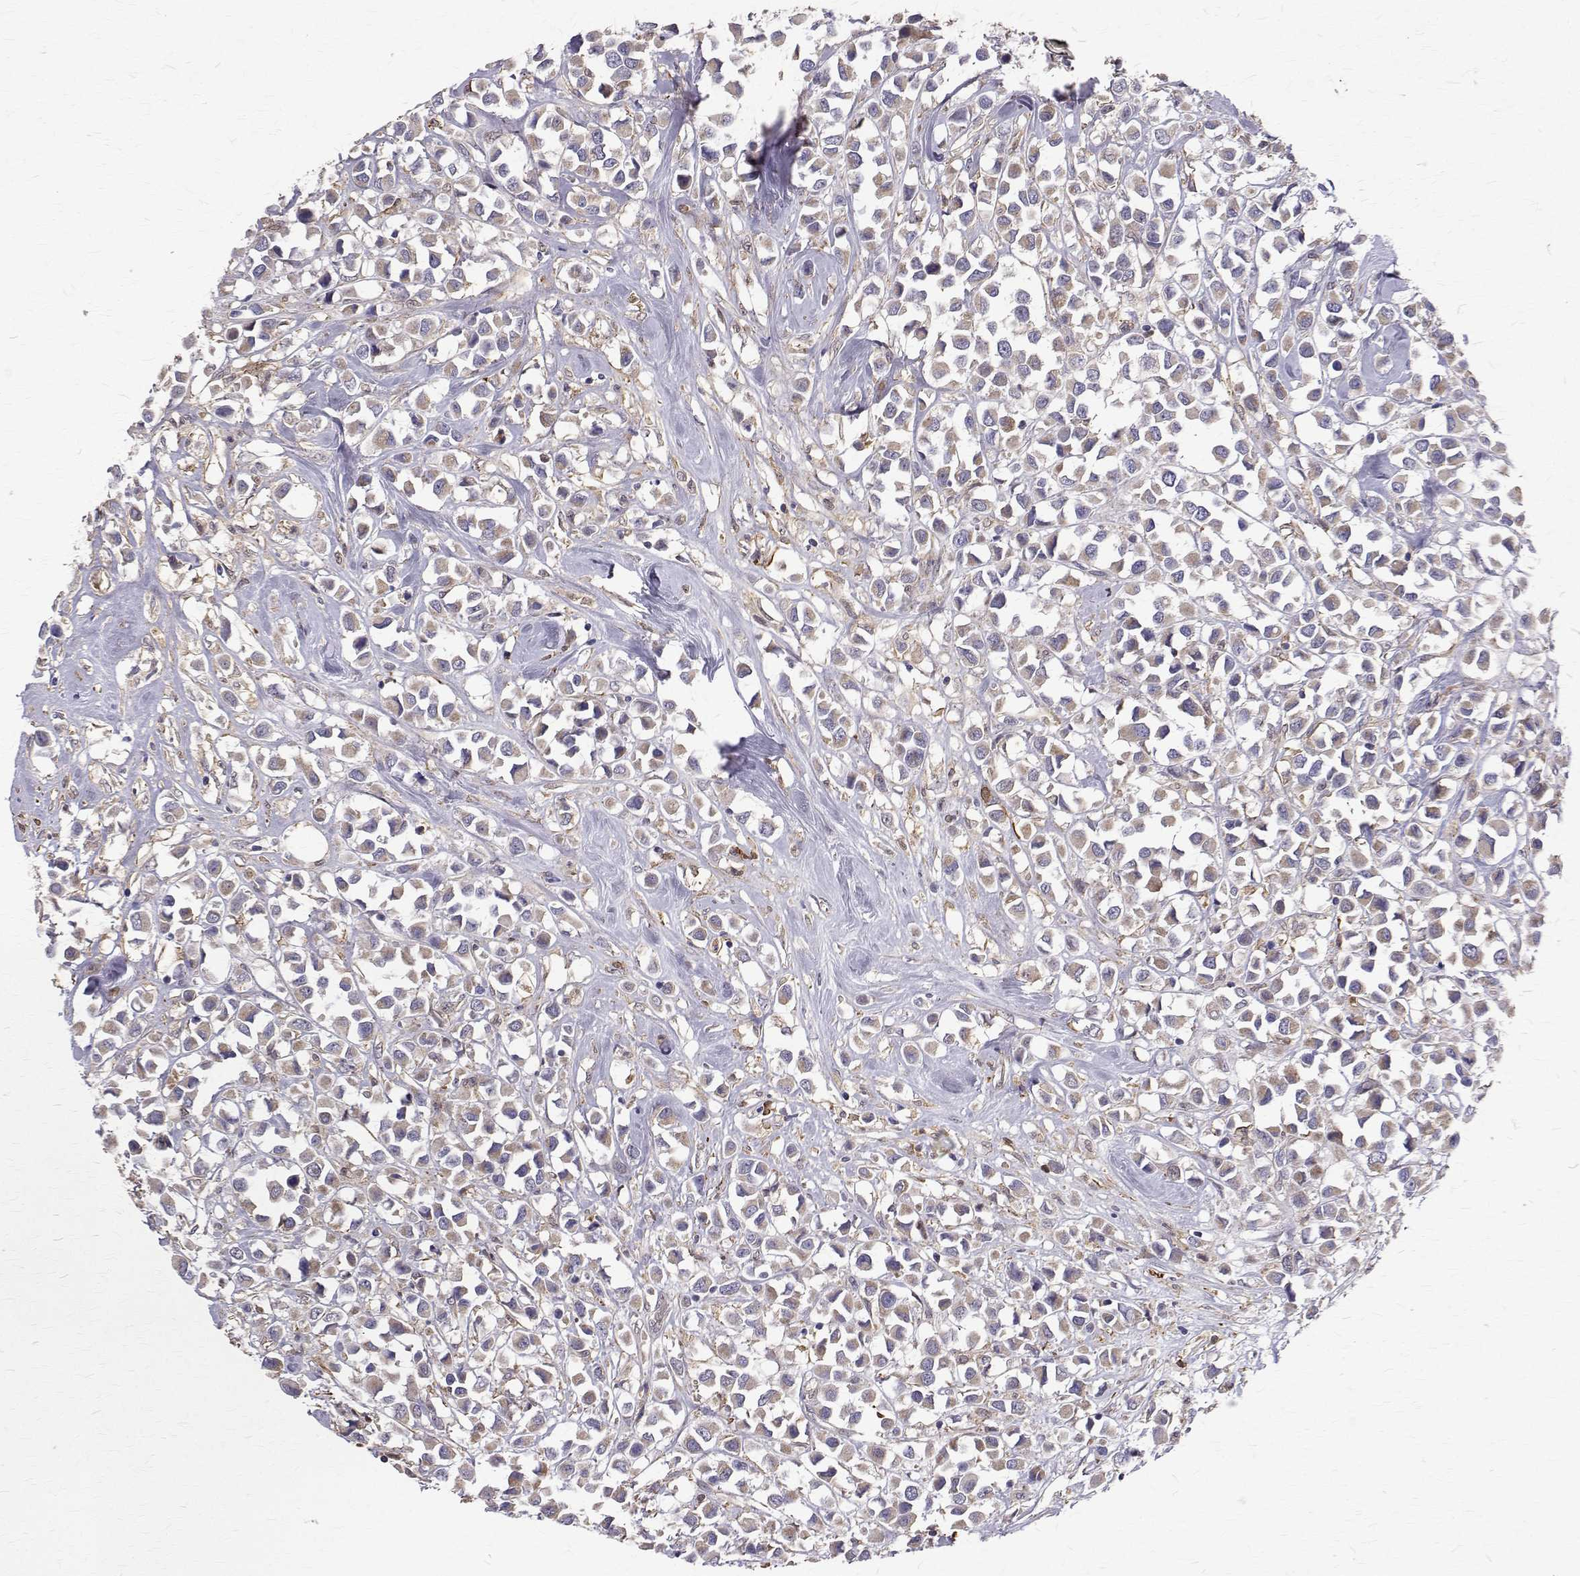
{"staining": {"intensity": "weak", "quantity": ">75%", "location": "cytoplasmic/membranous"}, "tissue": "breast cancer", "cell_type": "Tumor cells", "image_type": "cancer", "snomed": [{"axis": "morphology", "description": "Duct carcinoma"}, {"axis": "topography", "description": "Breast"}], "caption": "Immunohistochemical staining of breast cancer reveals weak cytoplasmic/membranous protein positivity in about >75% of tumor cells.", "gene": "CCDC89", "patient": {"sex": "female", "age": 61}}